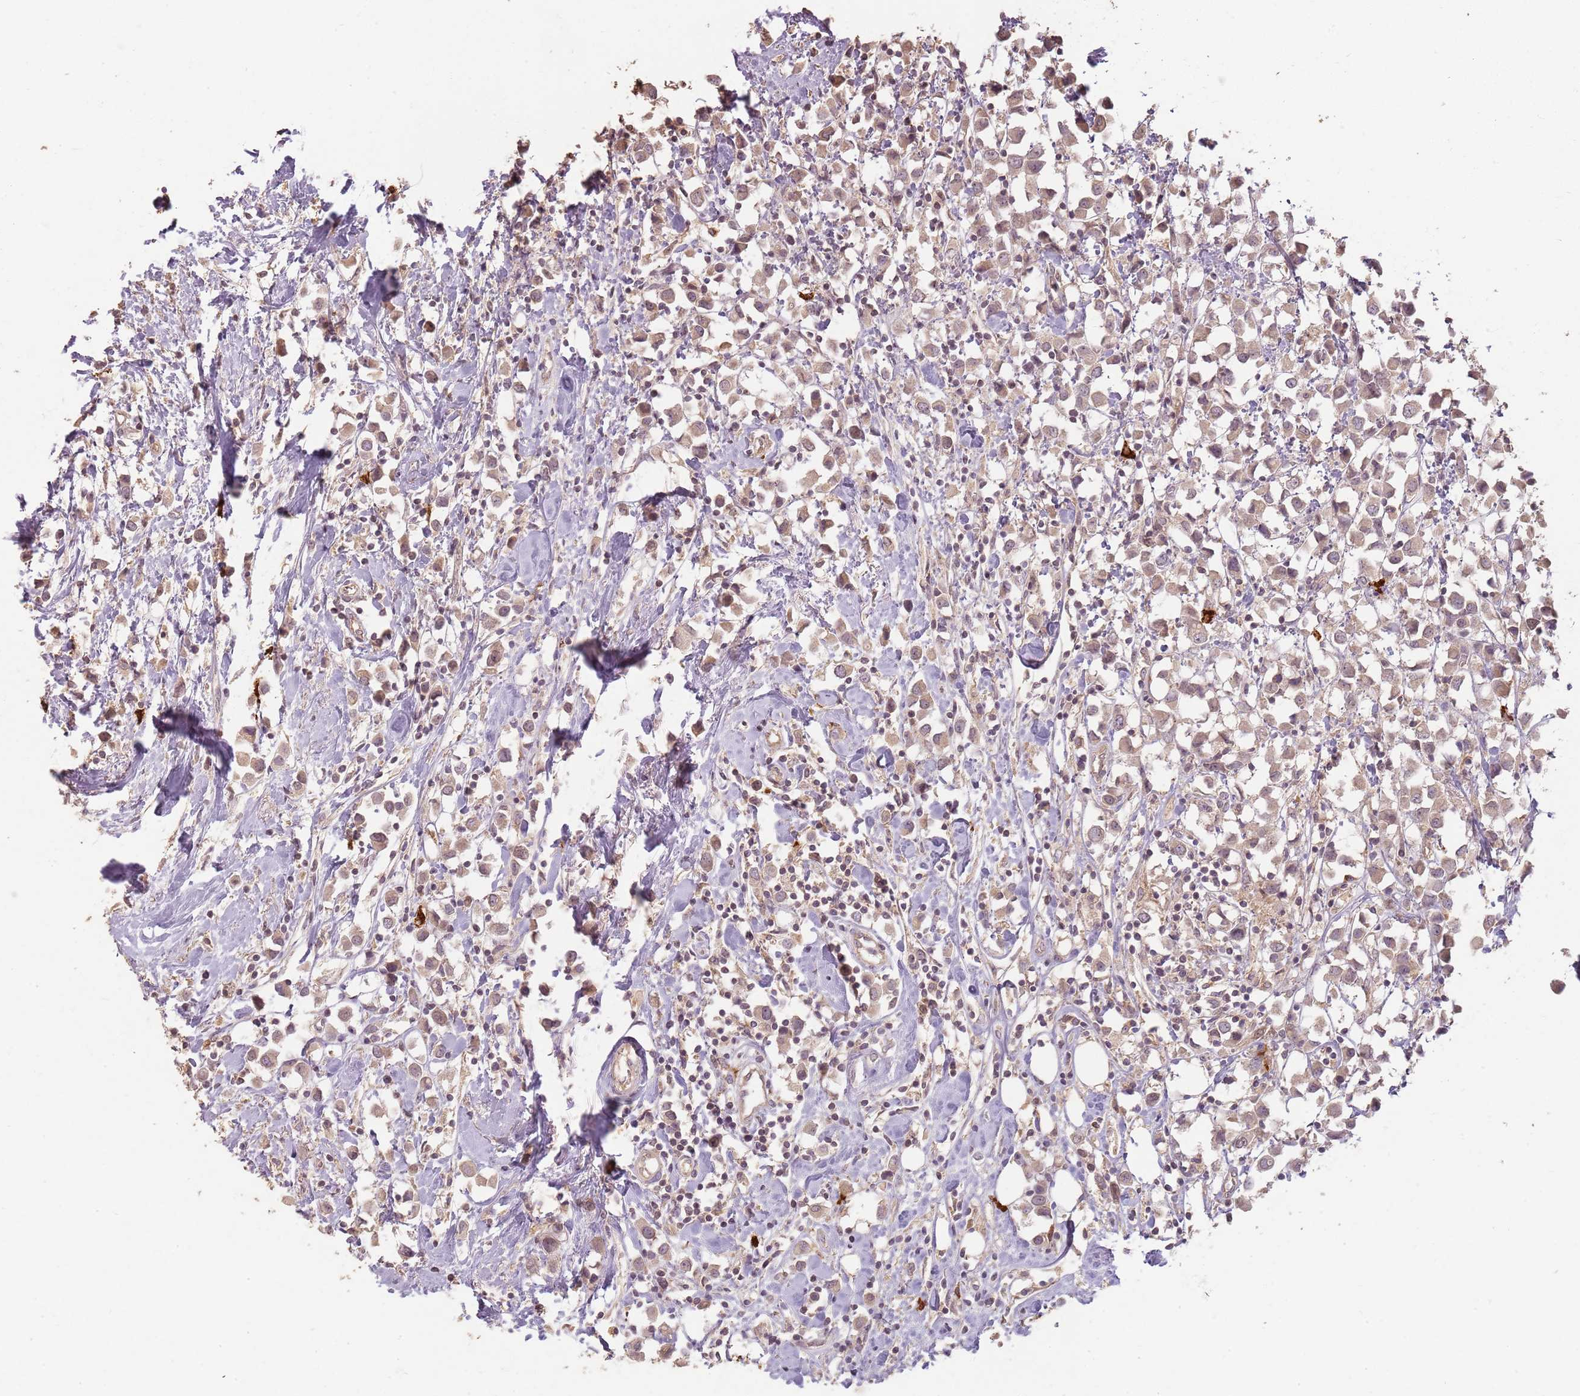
{"staining": {"intensity": "weak", "quantity": ">75%", "location": "cytoplasmic/membranous"}, "tissue": "breast cancer", "cell_type": "Tumor cells", "image_type": "cancer", "snomed": [{"axis": "morphology", "description": "Duct carcinoma"}, {"axis": "topography", "description": "Breast"}], "caption": "Breast cancer (infiltrating ductal carcinoma) stained with a protein marker demonstrates weak staining in tumor cells.", "gene": "CCDC168", "patient": {"sex": "female", "age": 61}}